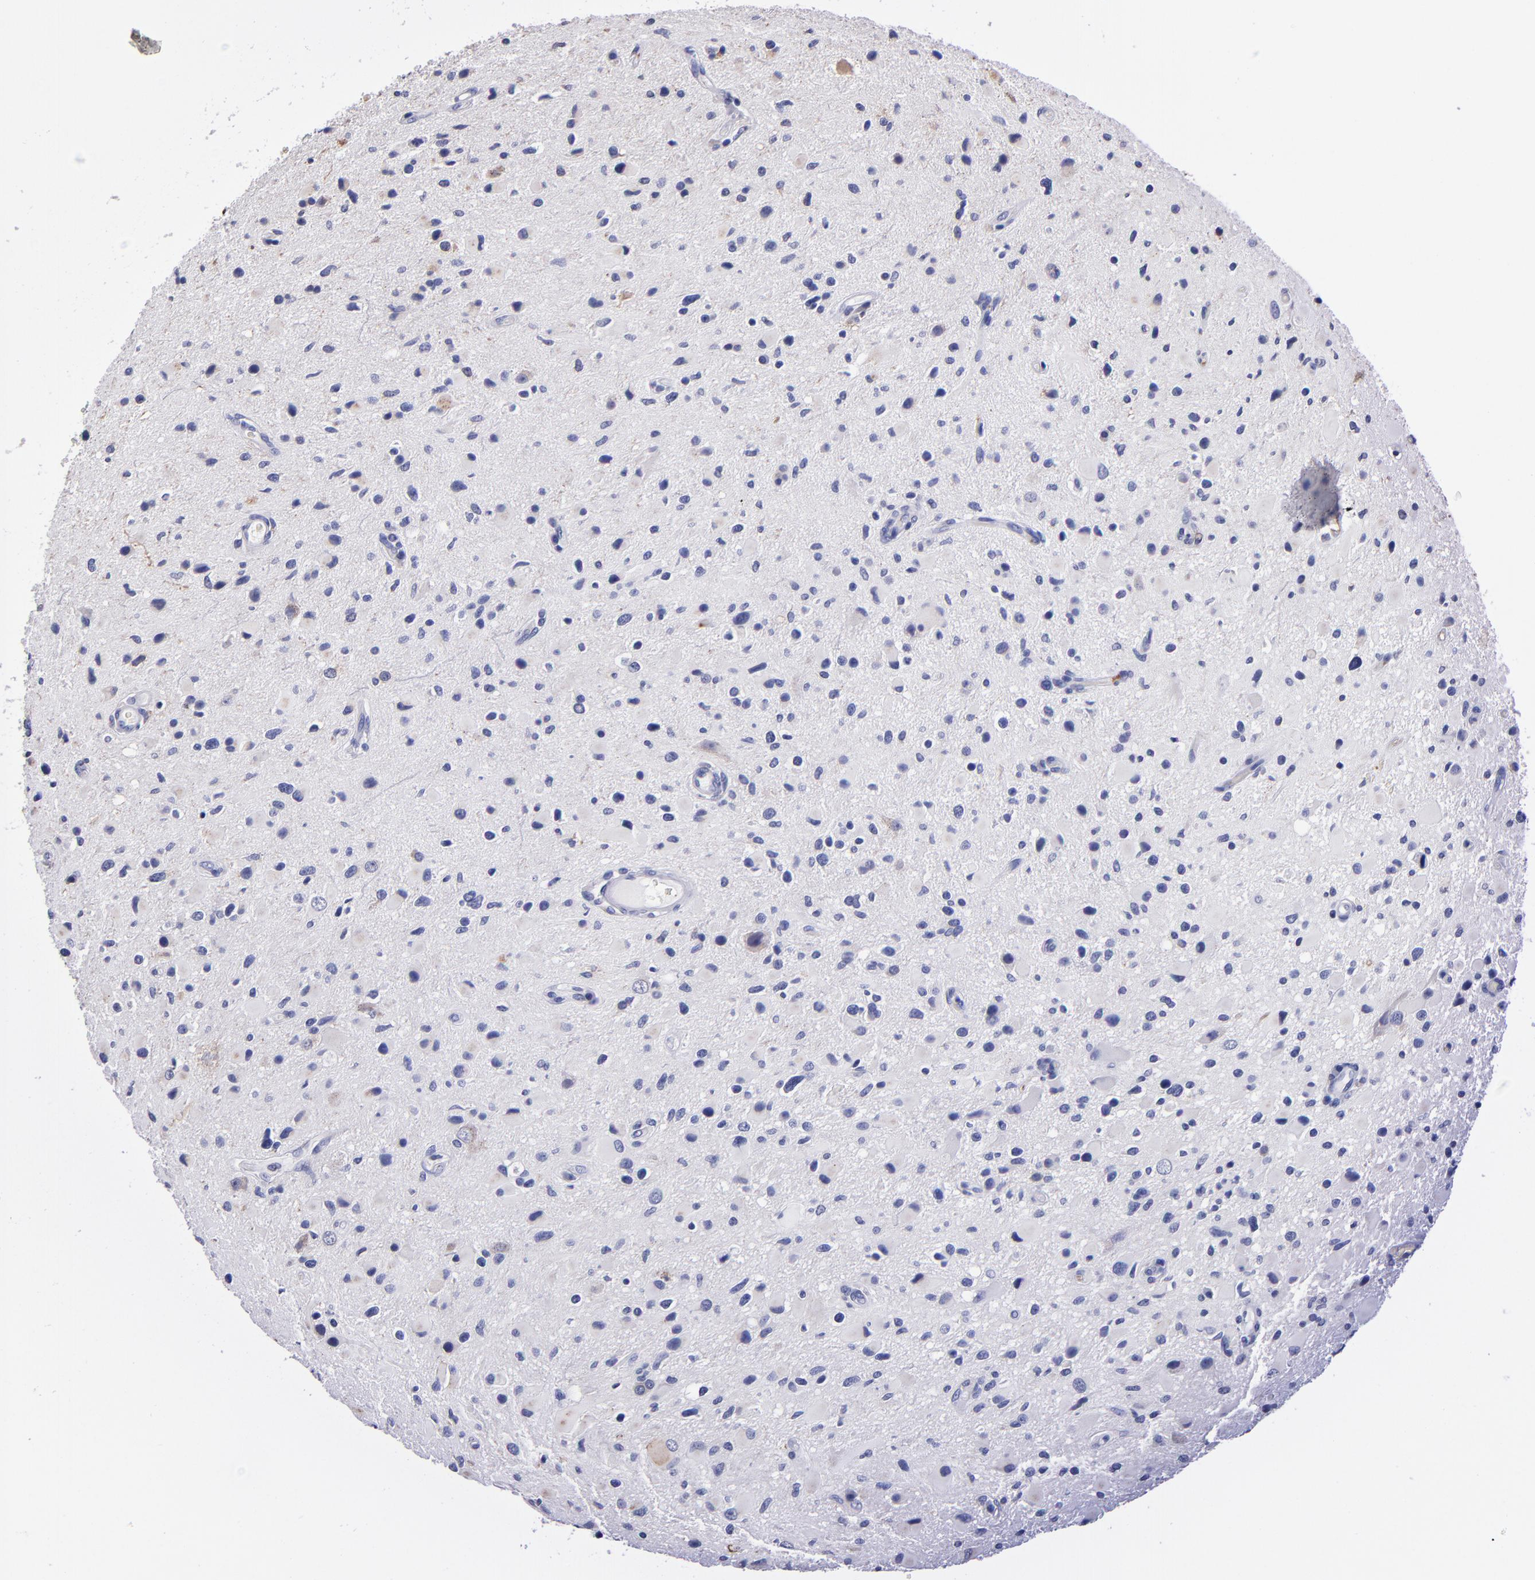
{"staining": {"intensity": "negative", "quantity": "none", "location": "none"}, "tissue": "glioma", "cell_type": "Tumor cells", "image_type": "cancer", "snomed": [{"axis": "morphology", "description": "Glioma, malignant, Low grade"}, {"axis": "topography", "description": "Brain"}], "caption": "This is a photomicrograph of immunohistochemistry (IHC) staining of glioma, which shows no staining in tumor cells. (DAB (3,3'-diaminobenzidine) IHC, high magnification).", "gene": "SELP", "patient": {"sex": "female", "age": 32}}